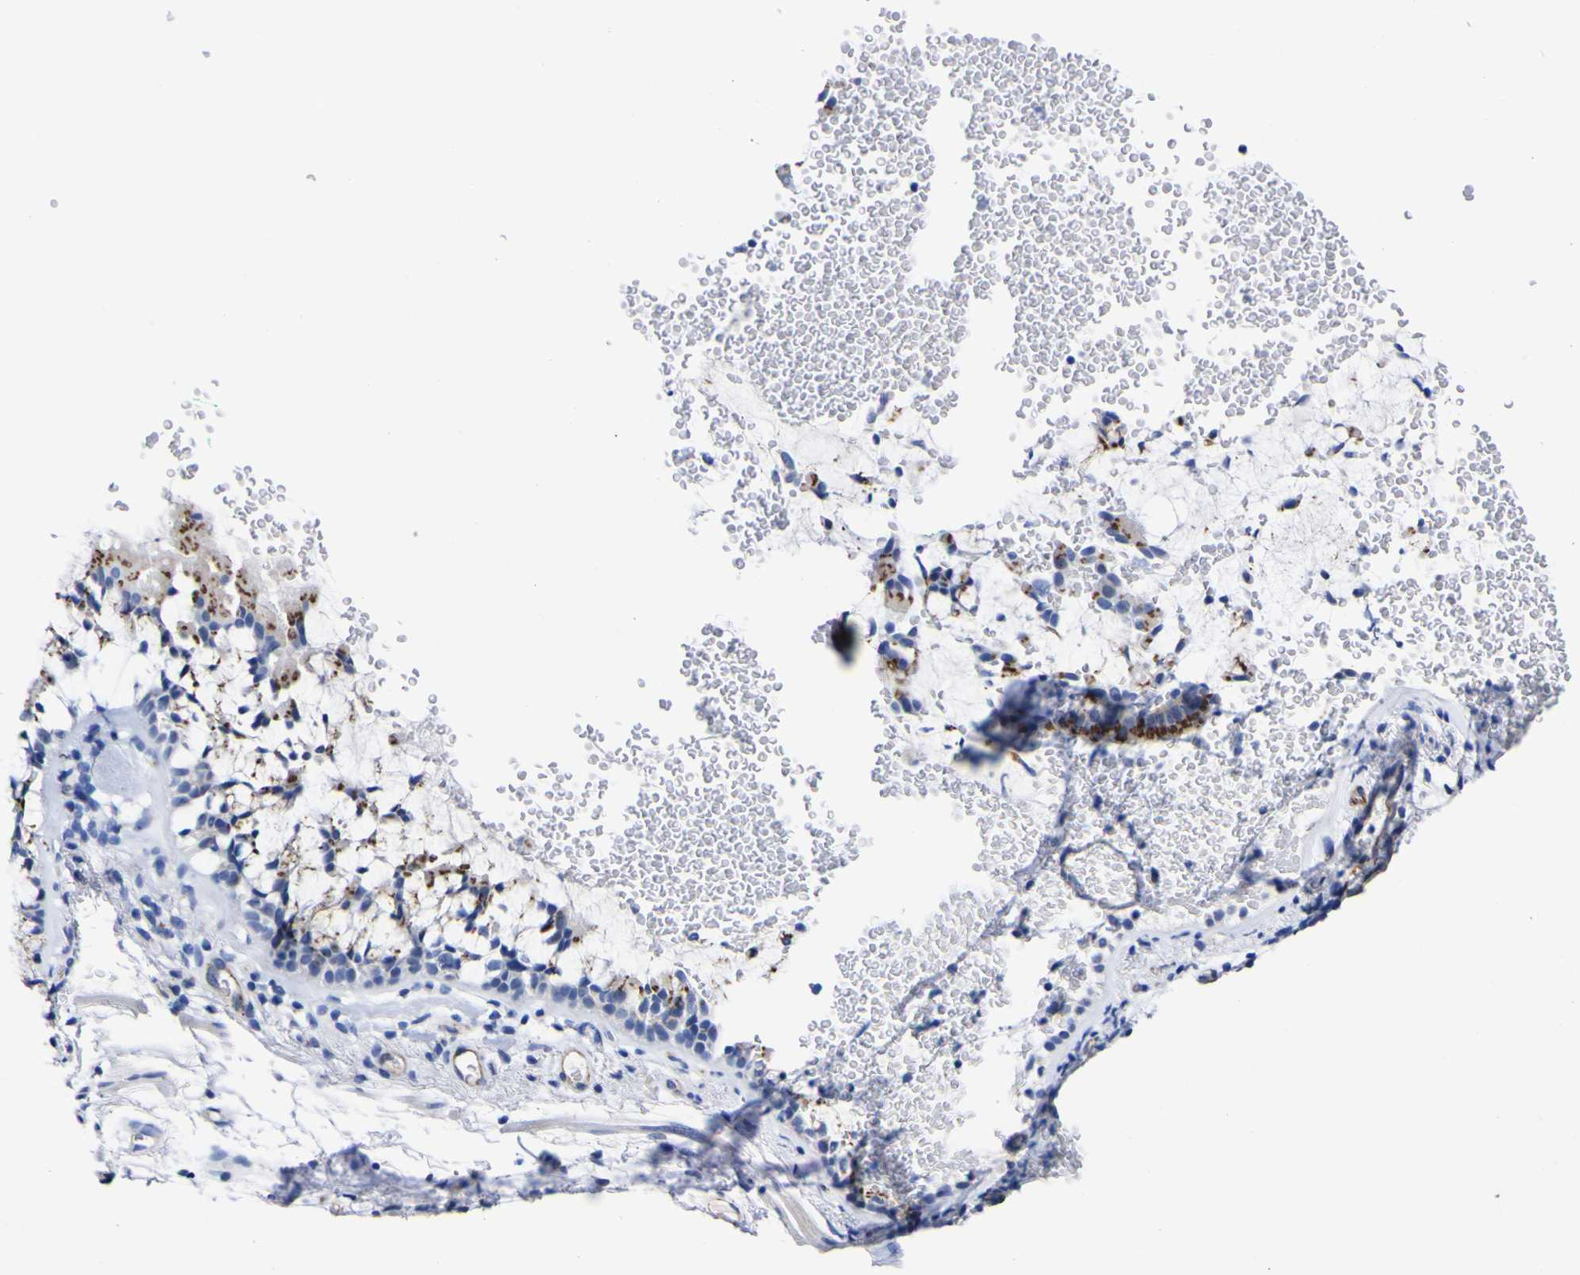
{"staining": {"intensity": "moderate", "quantity": "25%-75%", "location": "cytoplasmic/membranous"}, "tissue": "bronchus", "cell_type": "Respiratory epithelial cells", "image_type": "normal", "snomed": [{"axis": "morphology", "description": "Normal tissue, NOS"}, {"axis": "topography", "description": "Cartilage tissue"}, {"axis": "topography", "description": "Bronchus"}], "caption": "Protein expression by immunohistochemistry (IHC) shows moderate cytoplasmic/membranous positivity in about 25%-75% of respiratory epithelial cells in unremarkable bronchus.", "gene": "GOLM1", "patient": {"sex": "female", "age": 53}}